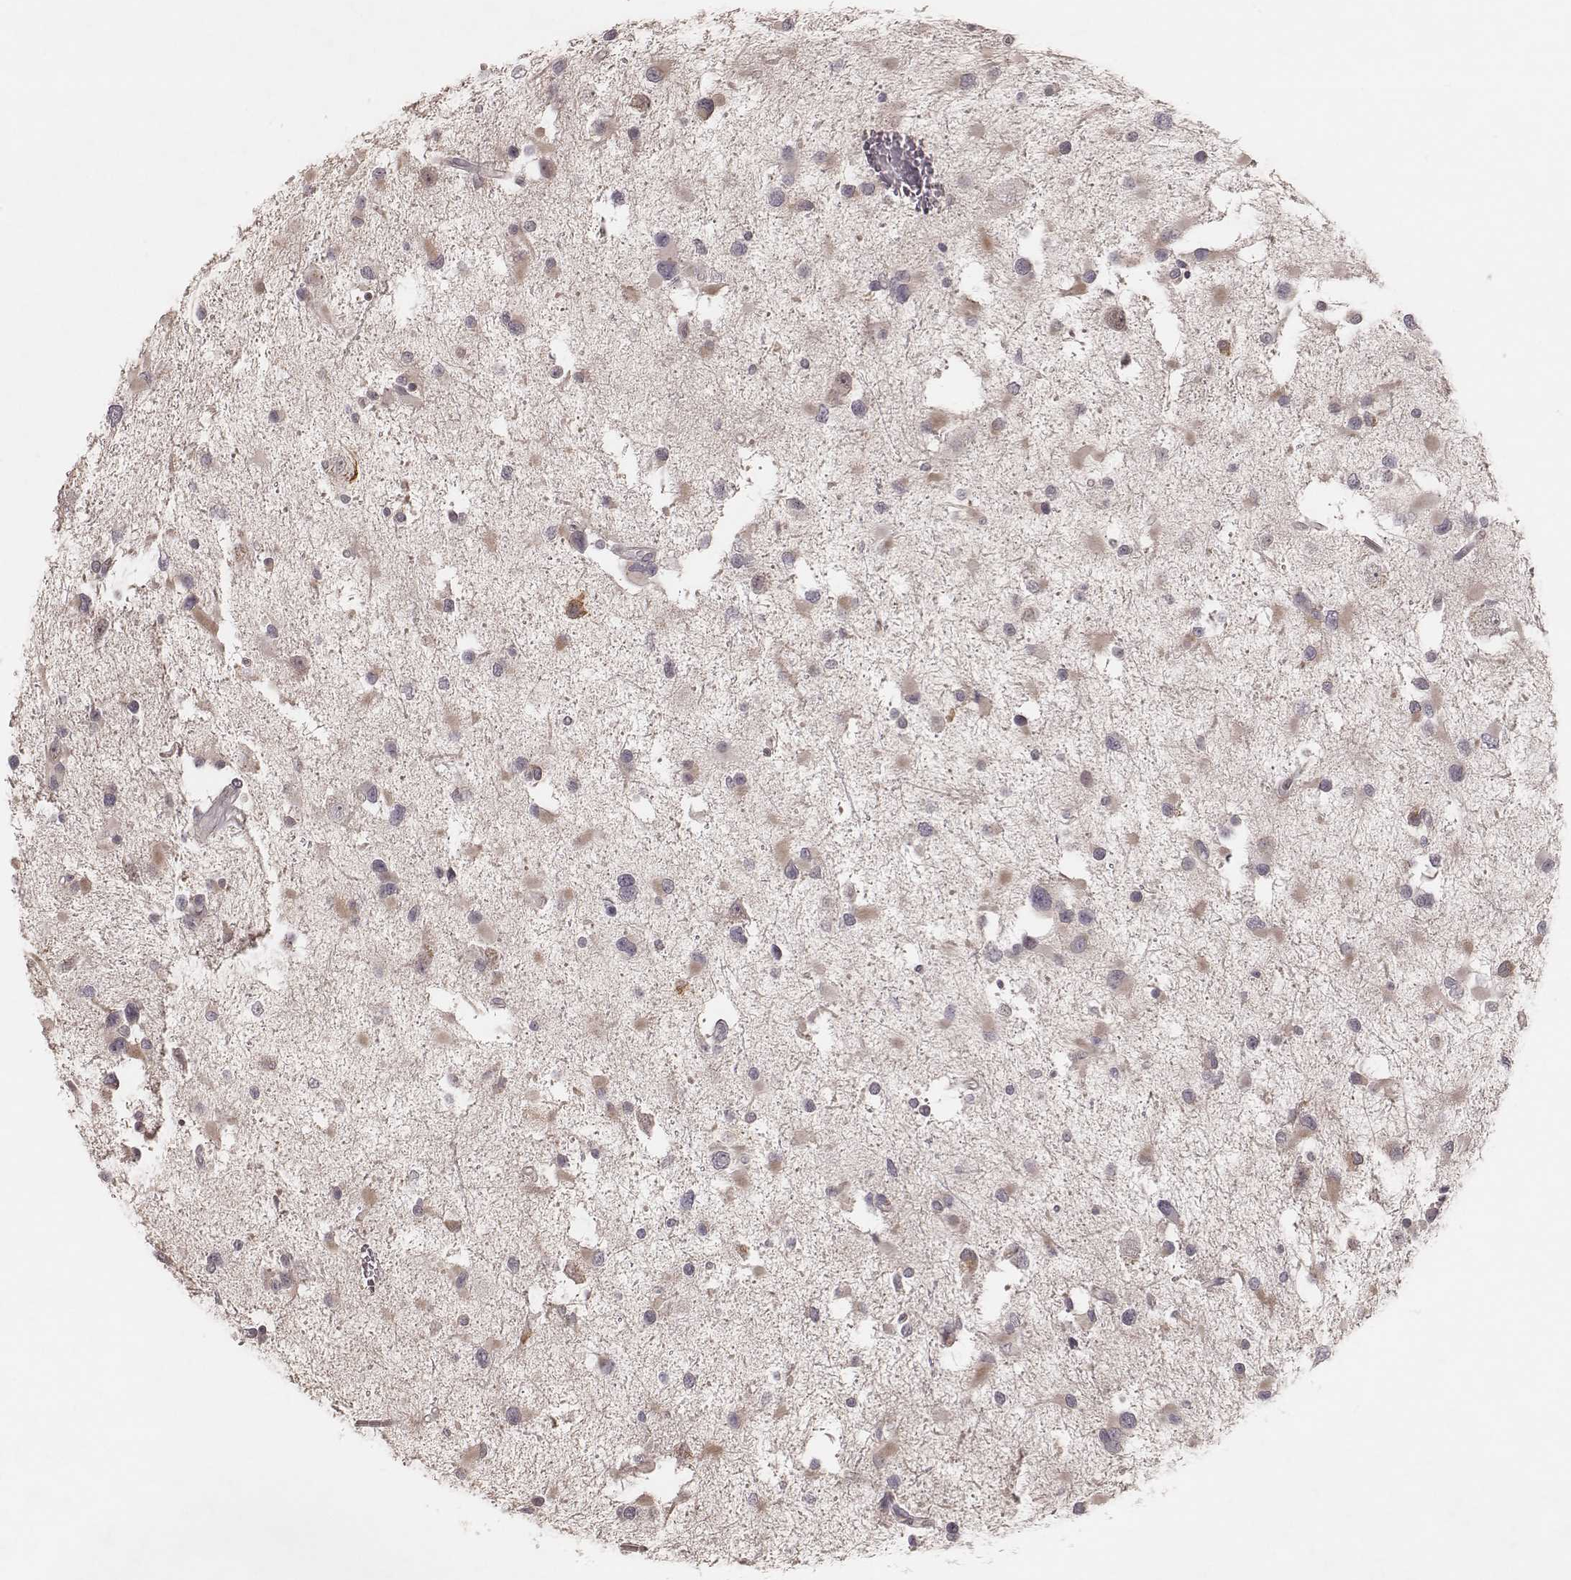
{"staining": {"intensity": "negative", "quantity": "none", "location": "none"}, "tissue": "glioma", "cell_type": "Tumor cells", "image_type": "cancer", "snomed": [{"axis": "morphology", "description": "Glioma, malignant, Low grade"}, {"axis": "topography", "description": "Brain"}], "caption": "DAB (3,3'-diaminobenzidine) immunohistochemical staining of human malignant glioma (low-grade) demonstrates no significant staining in tumor cells.", "gene": "FAM13B", "patient": {"sex": "female", "age": 32}}